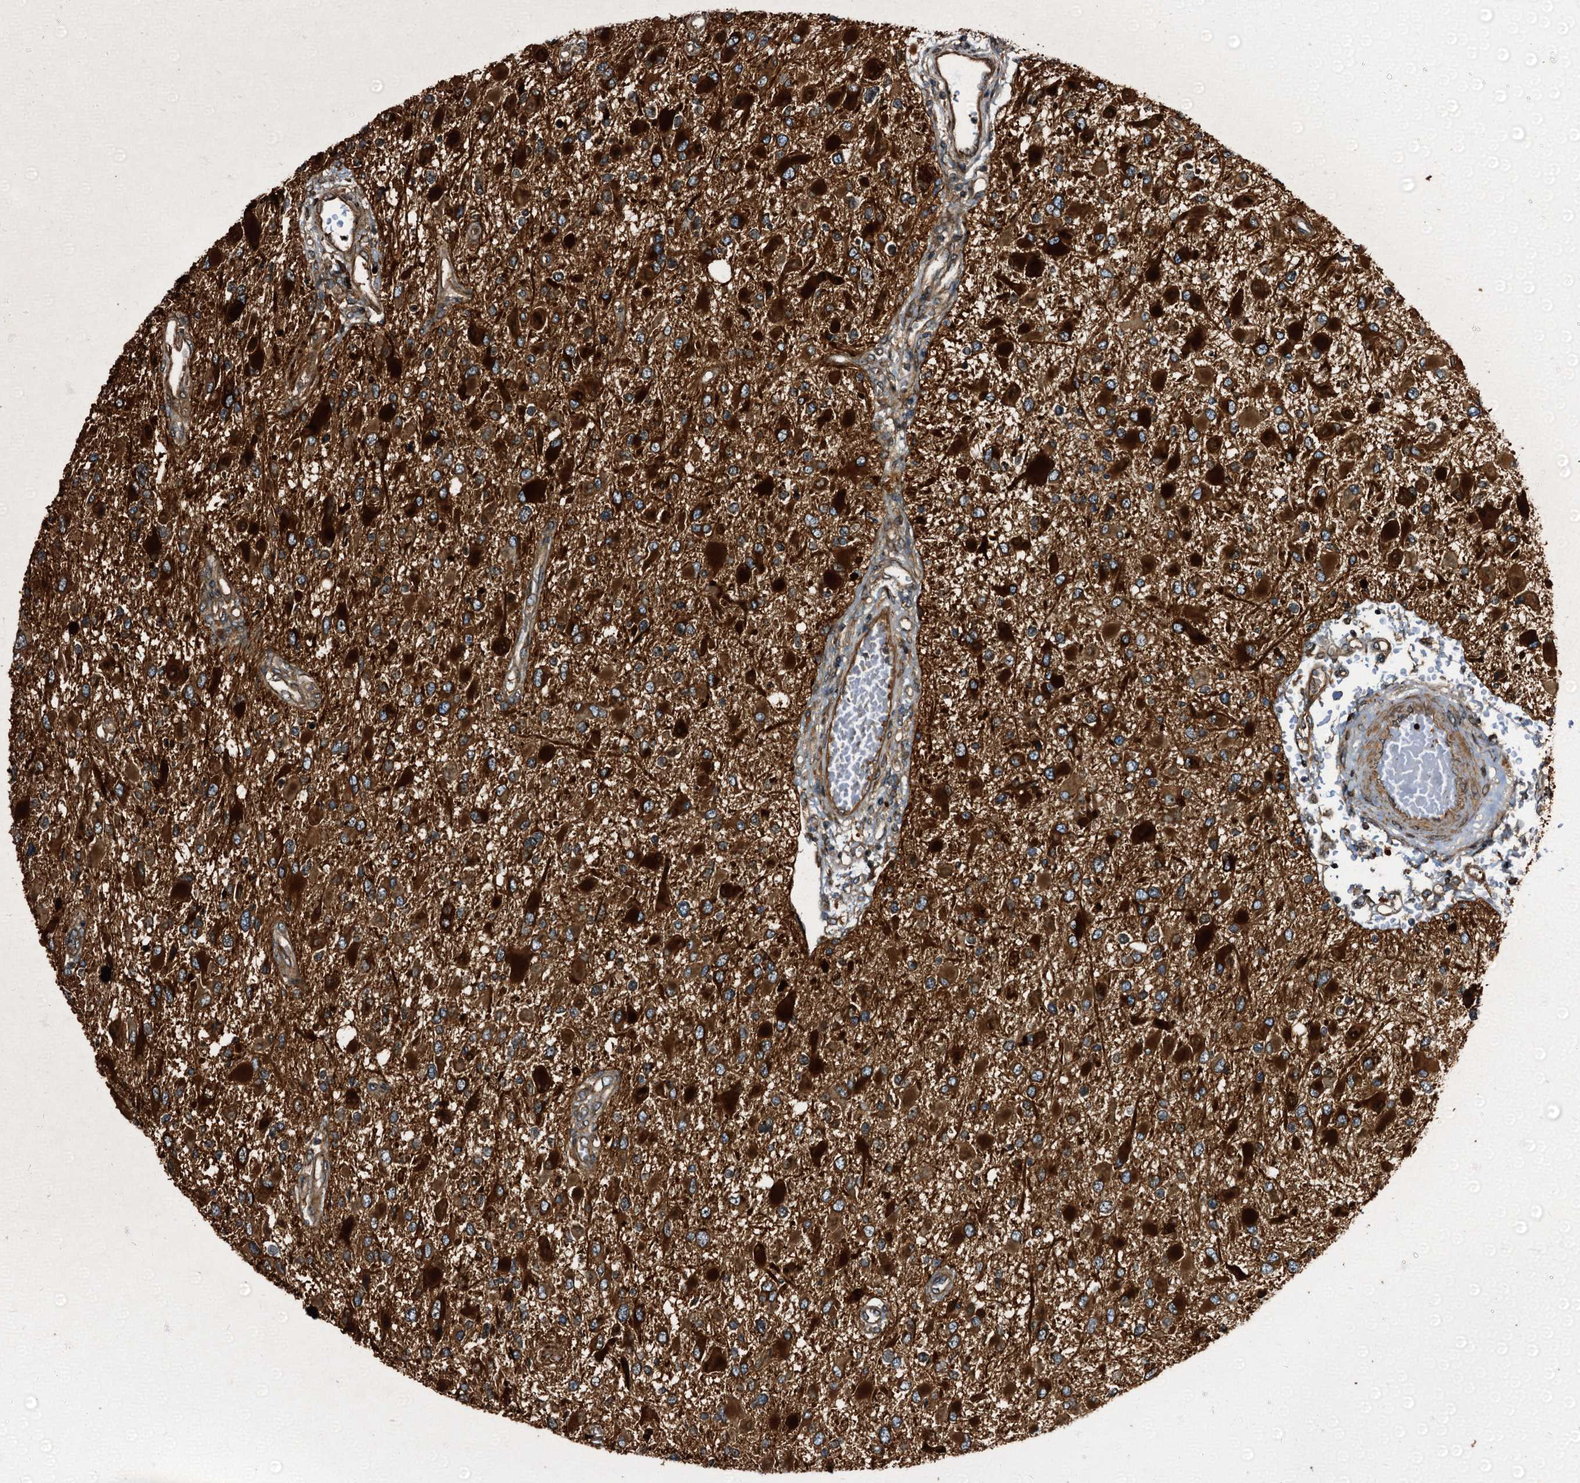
{"staining": {"intensity": "strong", "quantity": ">75%", "location": "cytoplasmic/membranous"}, "tissue": "glioma", "cell_type": "Tumor cells", "image_type": "cancer", "snomed": [{"axis": "morphology", "description": "Glioma, malignant, High grade"}, {"axis": "topography", "description": "Brain"}], "caption": "Human glioma stained with a protein marker displays strong staining in tumor cells.", "gene": "PEX5", "patient": {"sex": "male", "age": 53}}